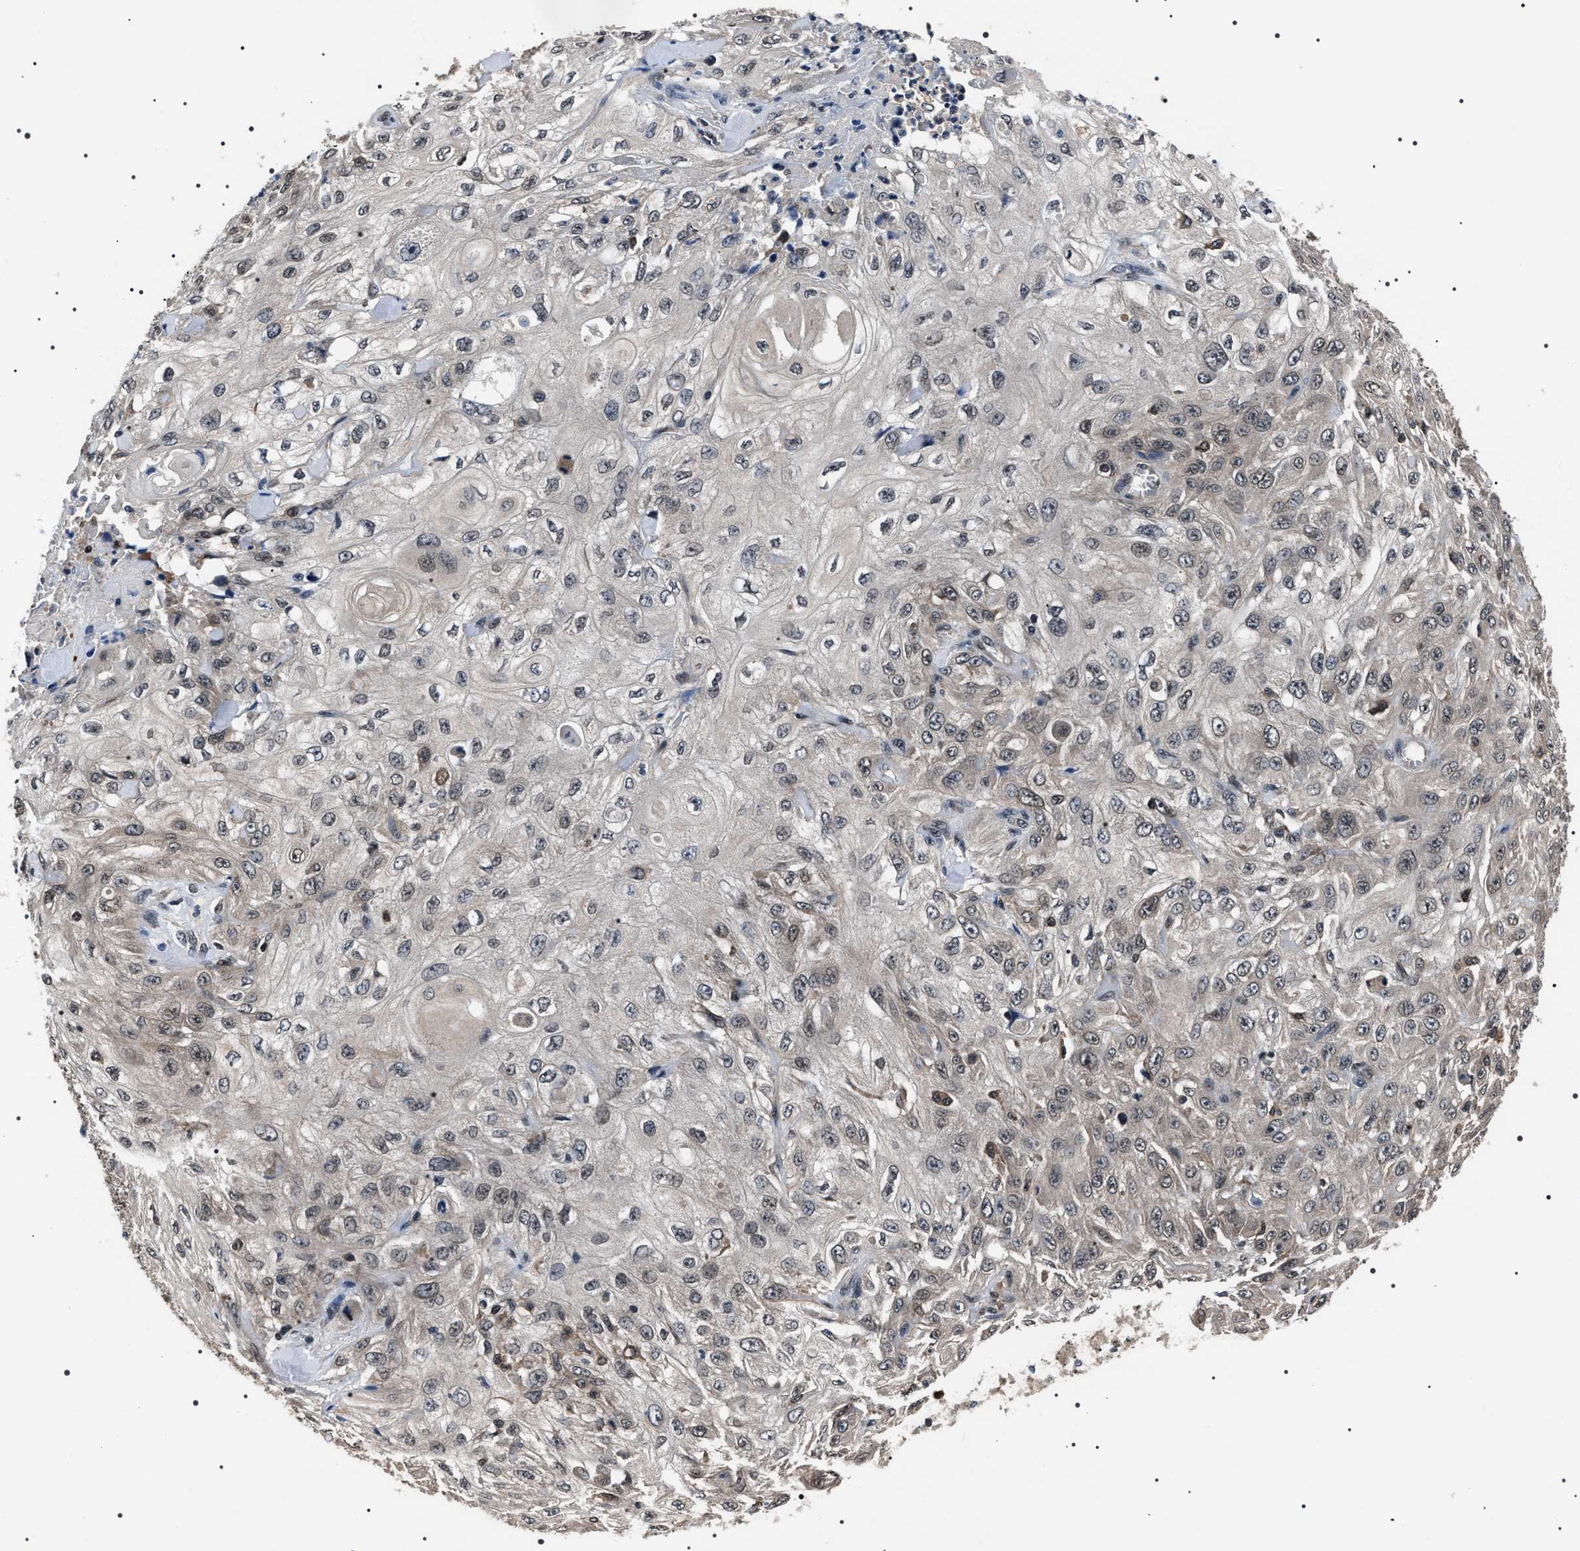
{"staining": {"intensity": "negative", "quantity": "none", "location": "none"}, "tissue": "skin cancer", "cell_type": "Tumor cells", "image_type": "cancer", "snomed": [{"axis": "morphology", "description": "Squamous cell carcinoma, NOS"}, {"axis": "morphology", "description": "Squamous cell carcinoma, metastatic, NOS"}, {"axis": "topography", "description": "Skin"}, {"axis": "topography", "description": "Lymph node"}], "caption": "Immunohistochemistry of human skin metastatic squamous cell carcinoma exhibits no expression in tumor cells.", "gene": "SIPA1", "patient": {"sex": "male", "age": 75}}